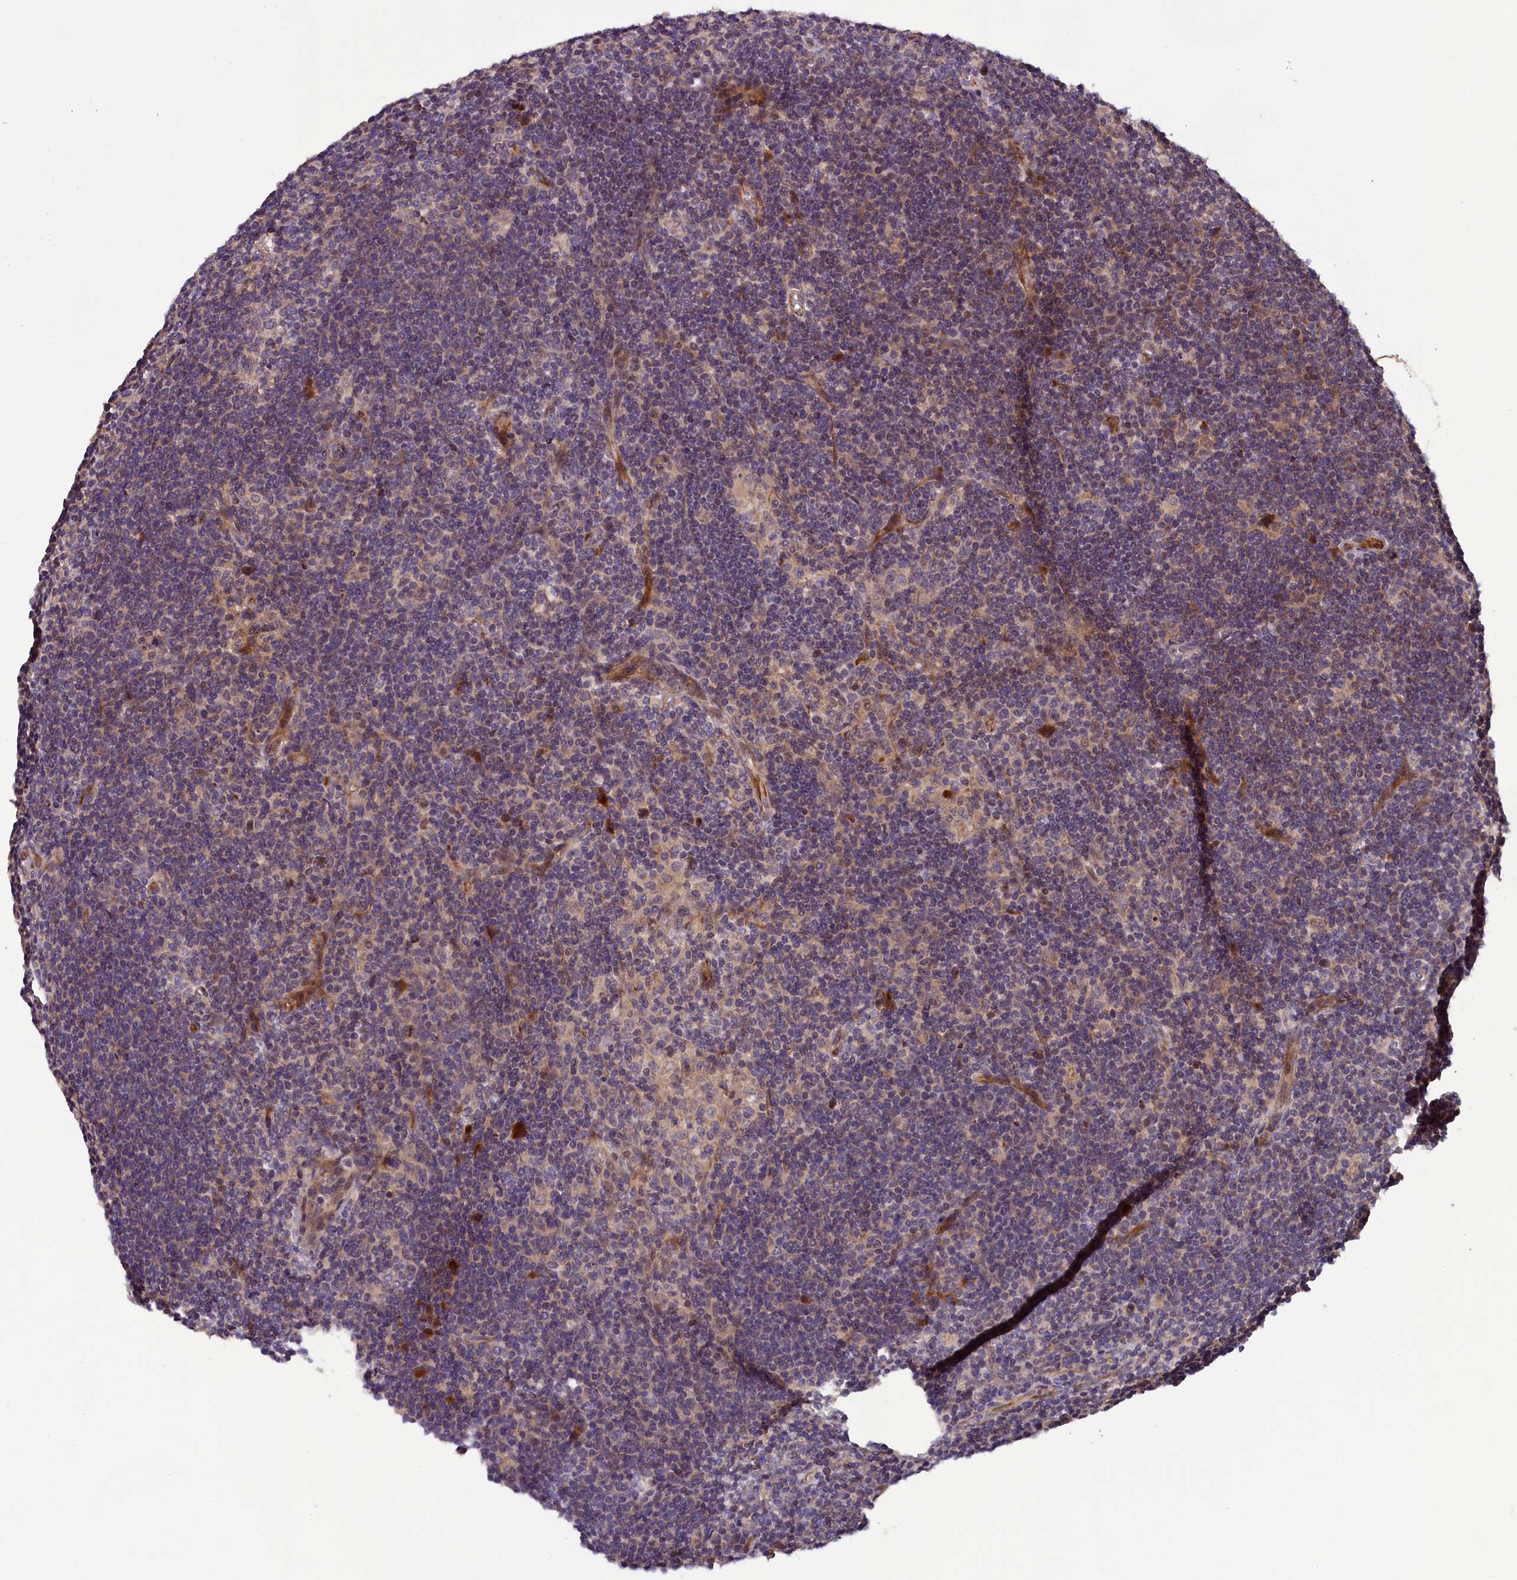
{"staining": {"intensity": "weak", "quantity": "<25%", "location": "cytoplasmic/membranous"}, "tissue": "lymphoma", "cell_type": "Tumor cells", "image_type": "cancer", "snomed": [{"axis": "morphology", "description": "Hodgkin's disease, NOS"}, {"axis": "topography", "description": "Lymph node"}], "caption": "Tumor cells show no significant staining in lymphoma.", "gene": "RPUSD2", "patient": {"sex": "female", "age": 57}}